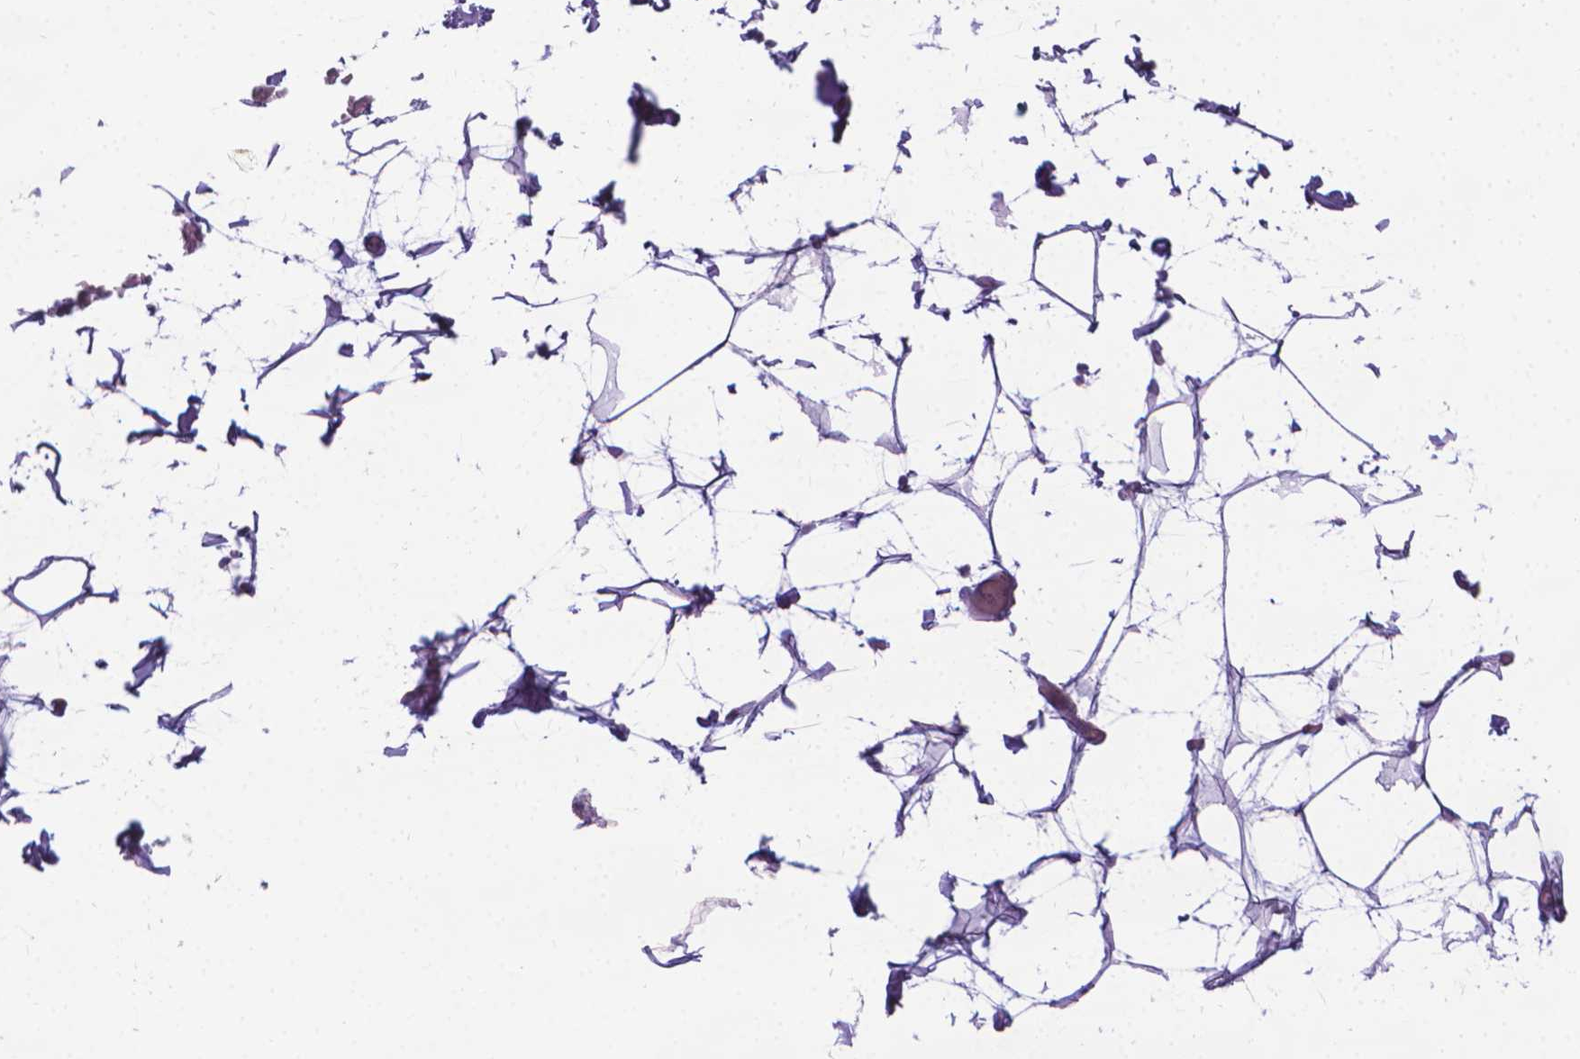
{"staining": {"intensity": "negative", "quantity": "none", "location": "none"}, "tissue": "adipose tissue", "cell_type": "Adipocytes", "image_type": "normal", "snomed": [{"axis": "morphology", "description": "Normal tissue, NOS"}, {"axis": "topography", "description": "Gallbladder"}, {"axis": "topography", "description": "Peripheral nerve tissue"}], "caption": "High magnification brightfield microscopy of benign adipose tissue stained with DAB (brown) and counterstained with hematoxylin (blue): adipocytes show no significant staining.", "gene": "SPAG6", "patient": {"sex": "female", "age": 45}}